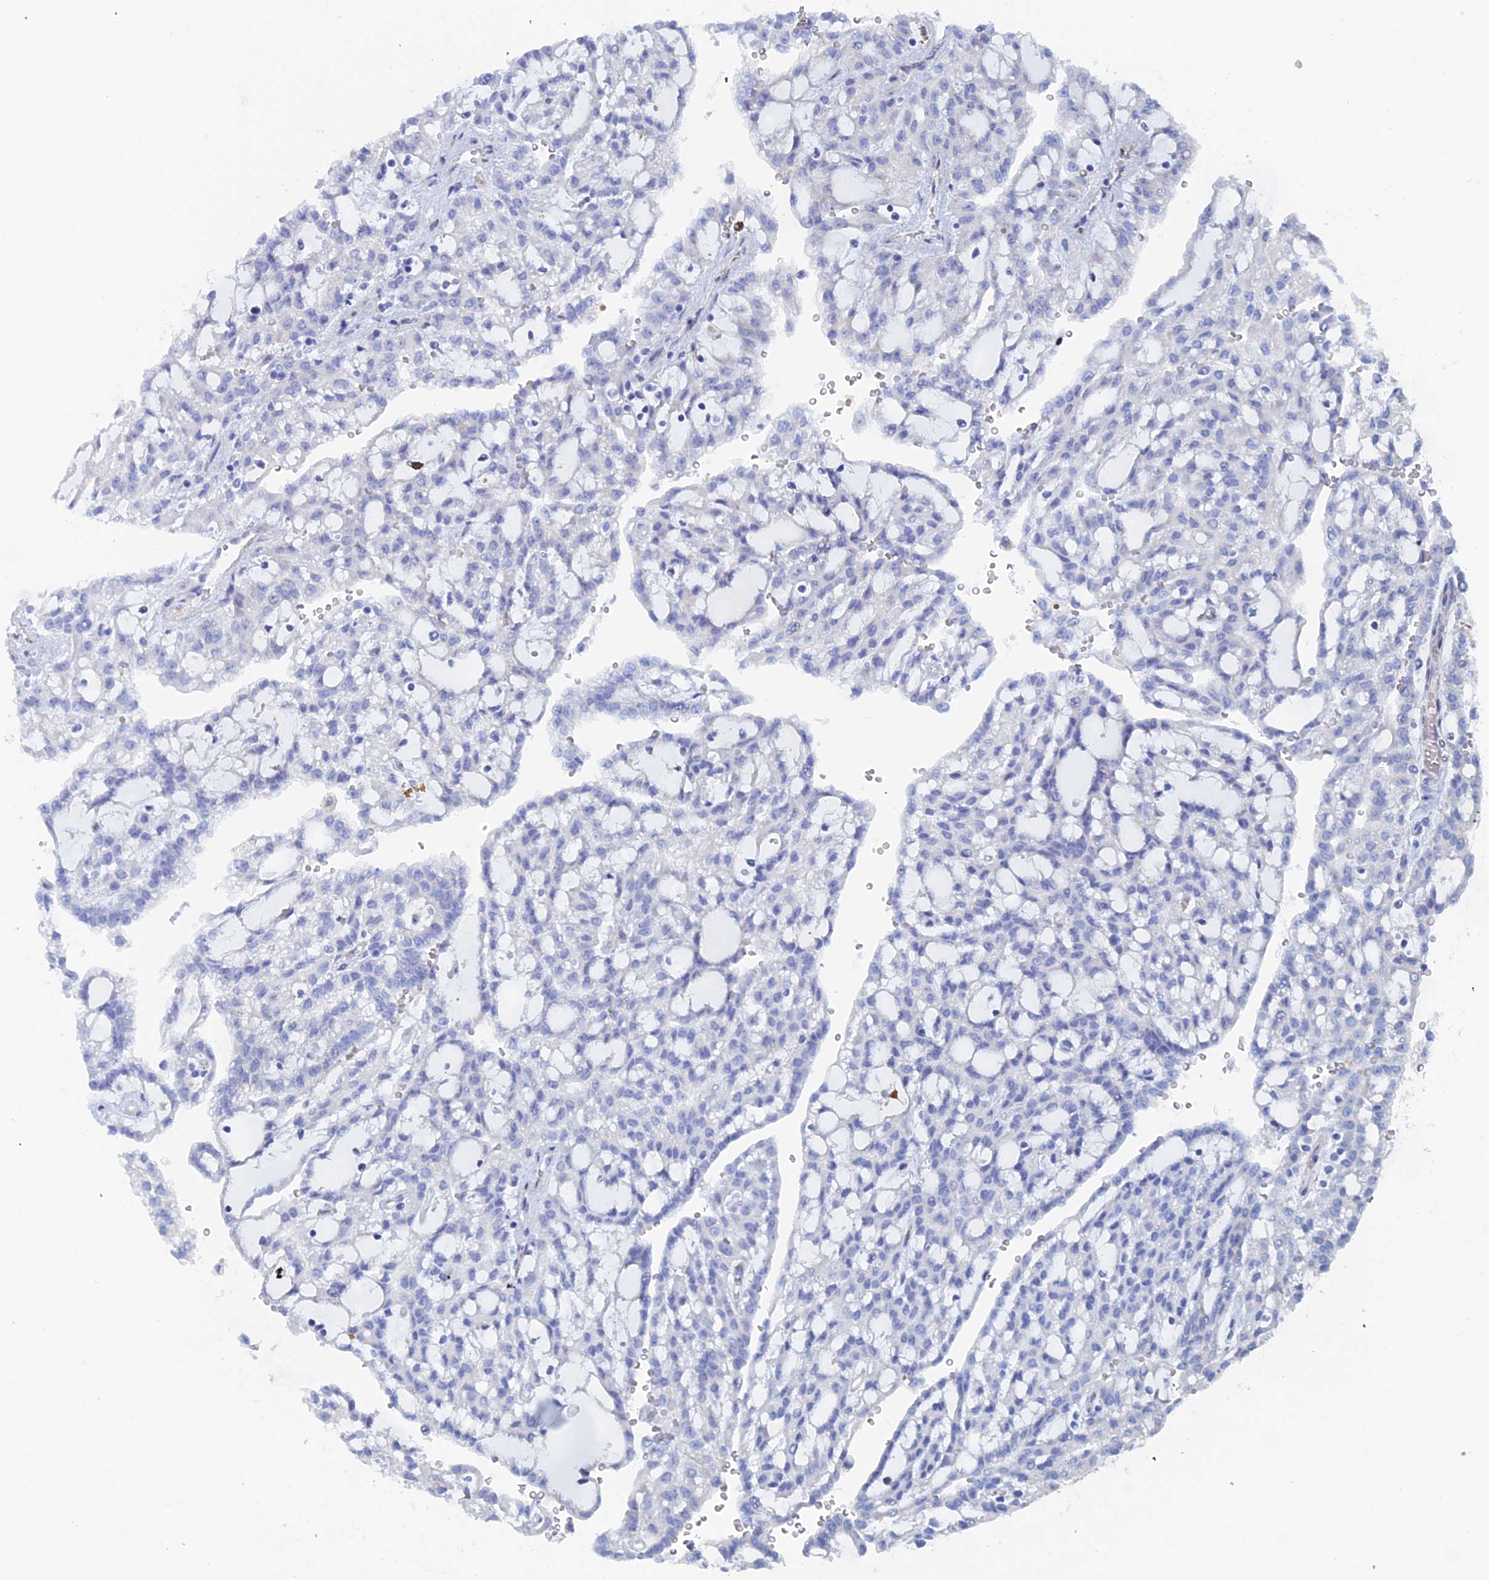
{"staining": {"intensity": "negative", "quantity": "none", "location": "none"}, "tissue": "renal cancer", "cell_type": "Tumor cells", "image_type": "cancer", "snomed": [{"axis": "morphology", "description": "Adenocarcinoma, NOS"}, {"axis": "topography", "description": "Kidney"}], "caption": "Renal adenocarcinoma was stained to show a protein in brown. There is no significant positivity in tumor cells. The staining is performed using DAB (3,3'-diaminobenzidine) brown chromogen with nuclei counter-stained in using hematoxylin.", "gene": "COG7", "patient": {"sex": "male", "age": 63}}